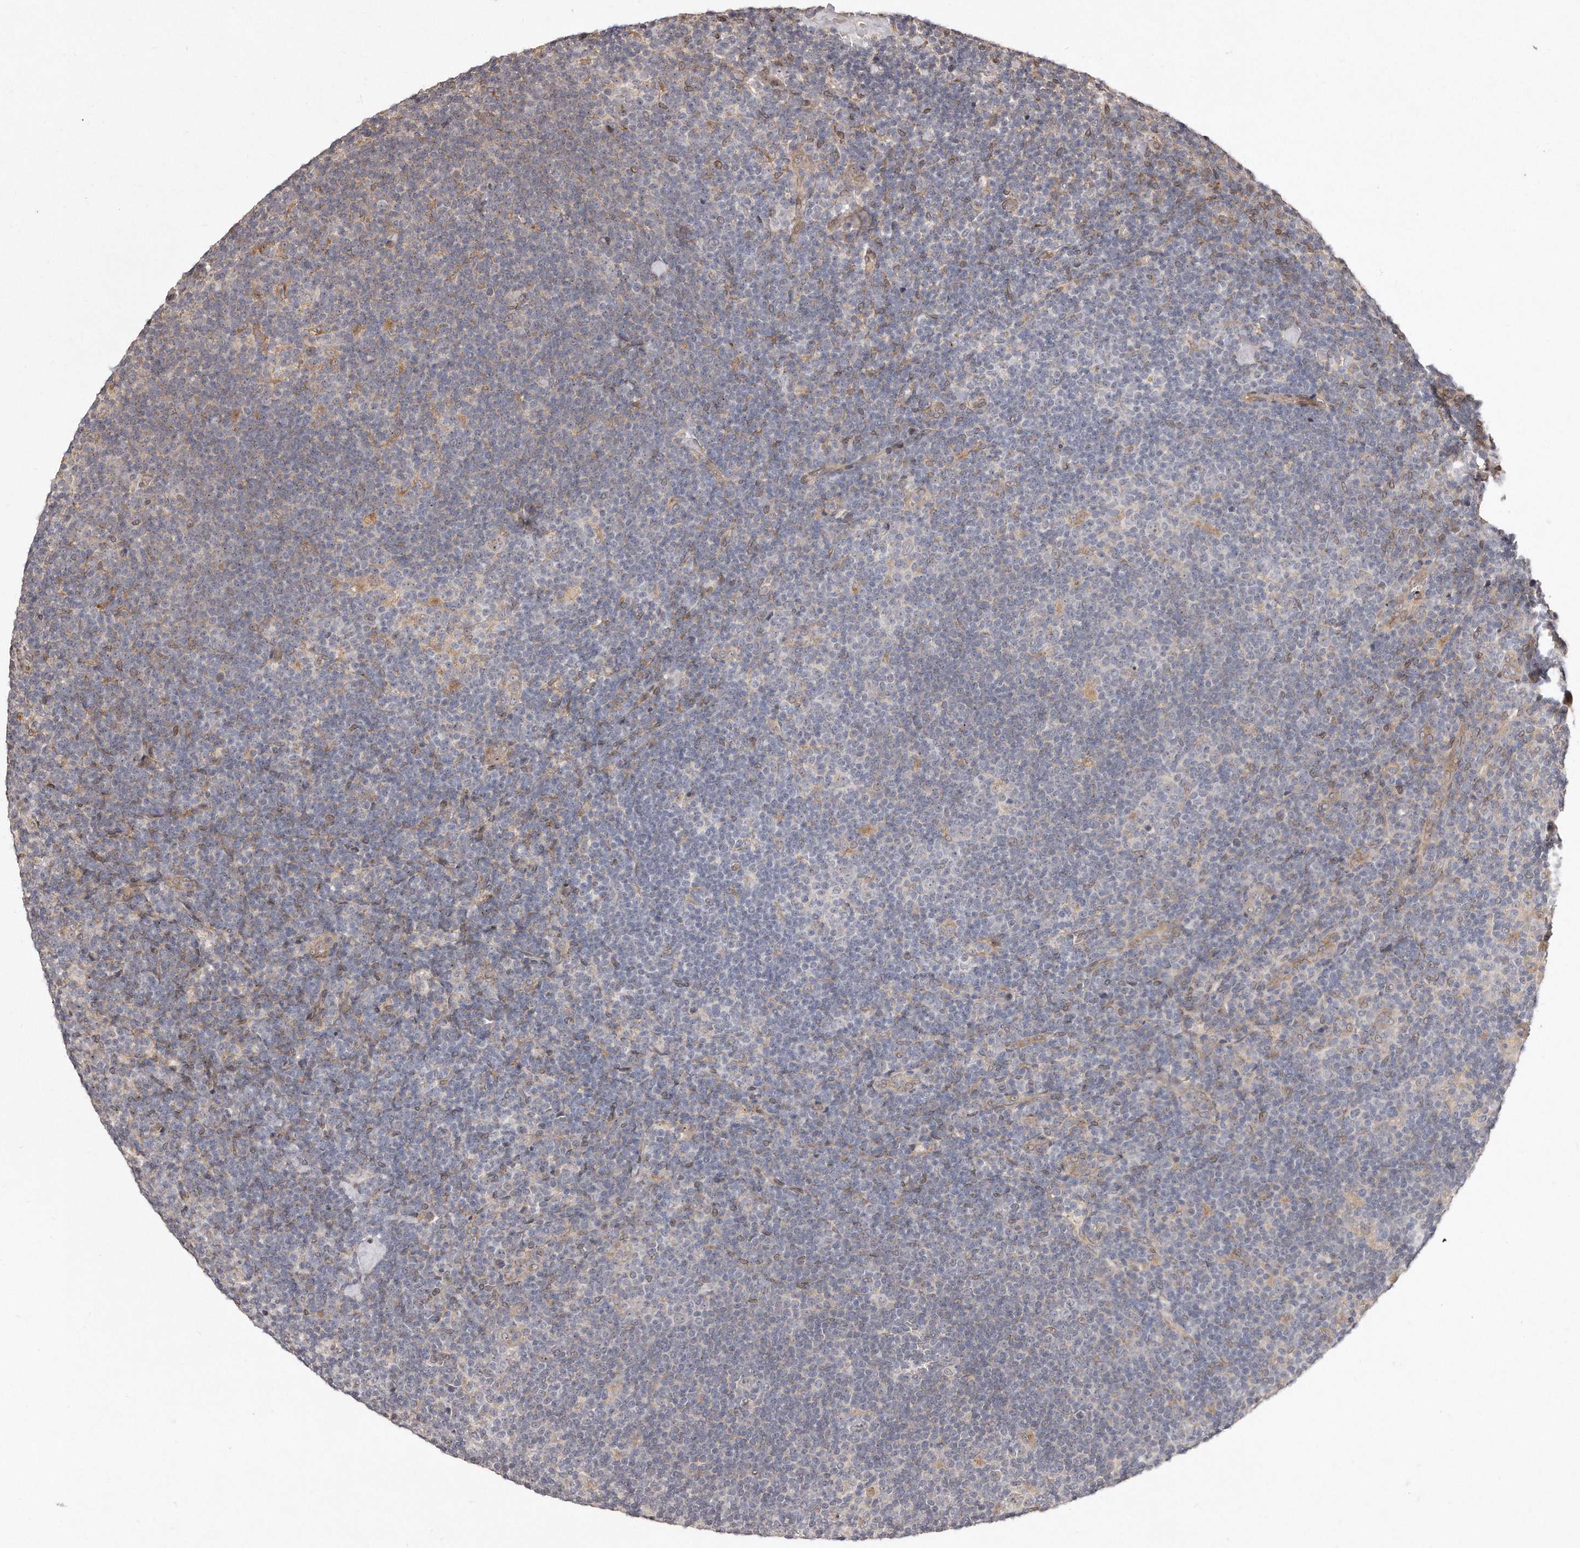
{"staining": {"intensity": "negative", "quantity": "none", "location": "none"}, "tissue": "lymphoma", "cell_type": "Tumor cells", "image_type": "cancer", "snomed": [{"axis": "morphology", "description": "Hodgkin's disease, NOS"}, {"axis": "topography", "description": "Lymph node"}], "caption": "The immunohistochemistry micrograph has no significant positivity in tumor cells of lymphoma tissue.", "gene": "HASPIN", "patient": {"sex": "female", "age": 57}}